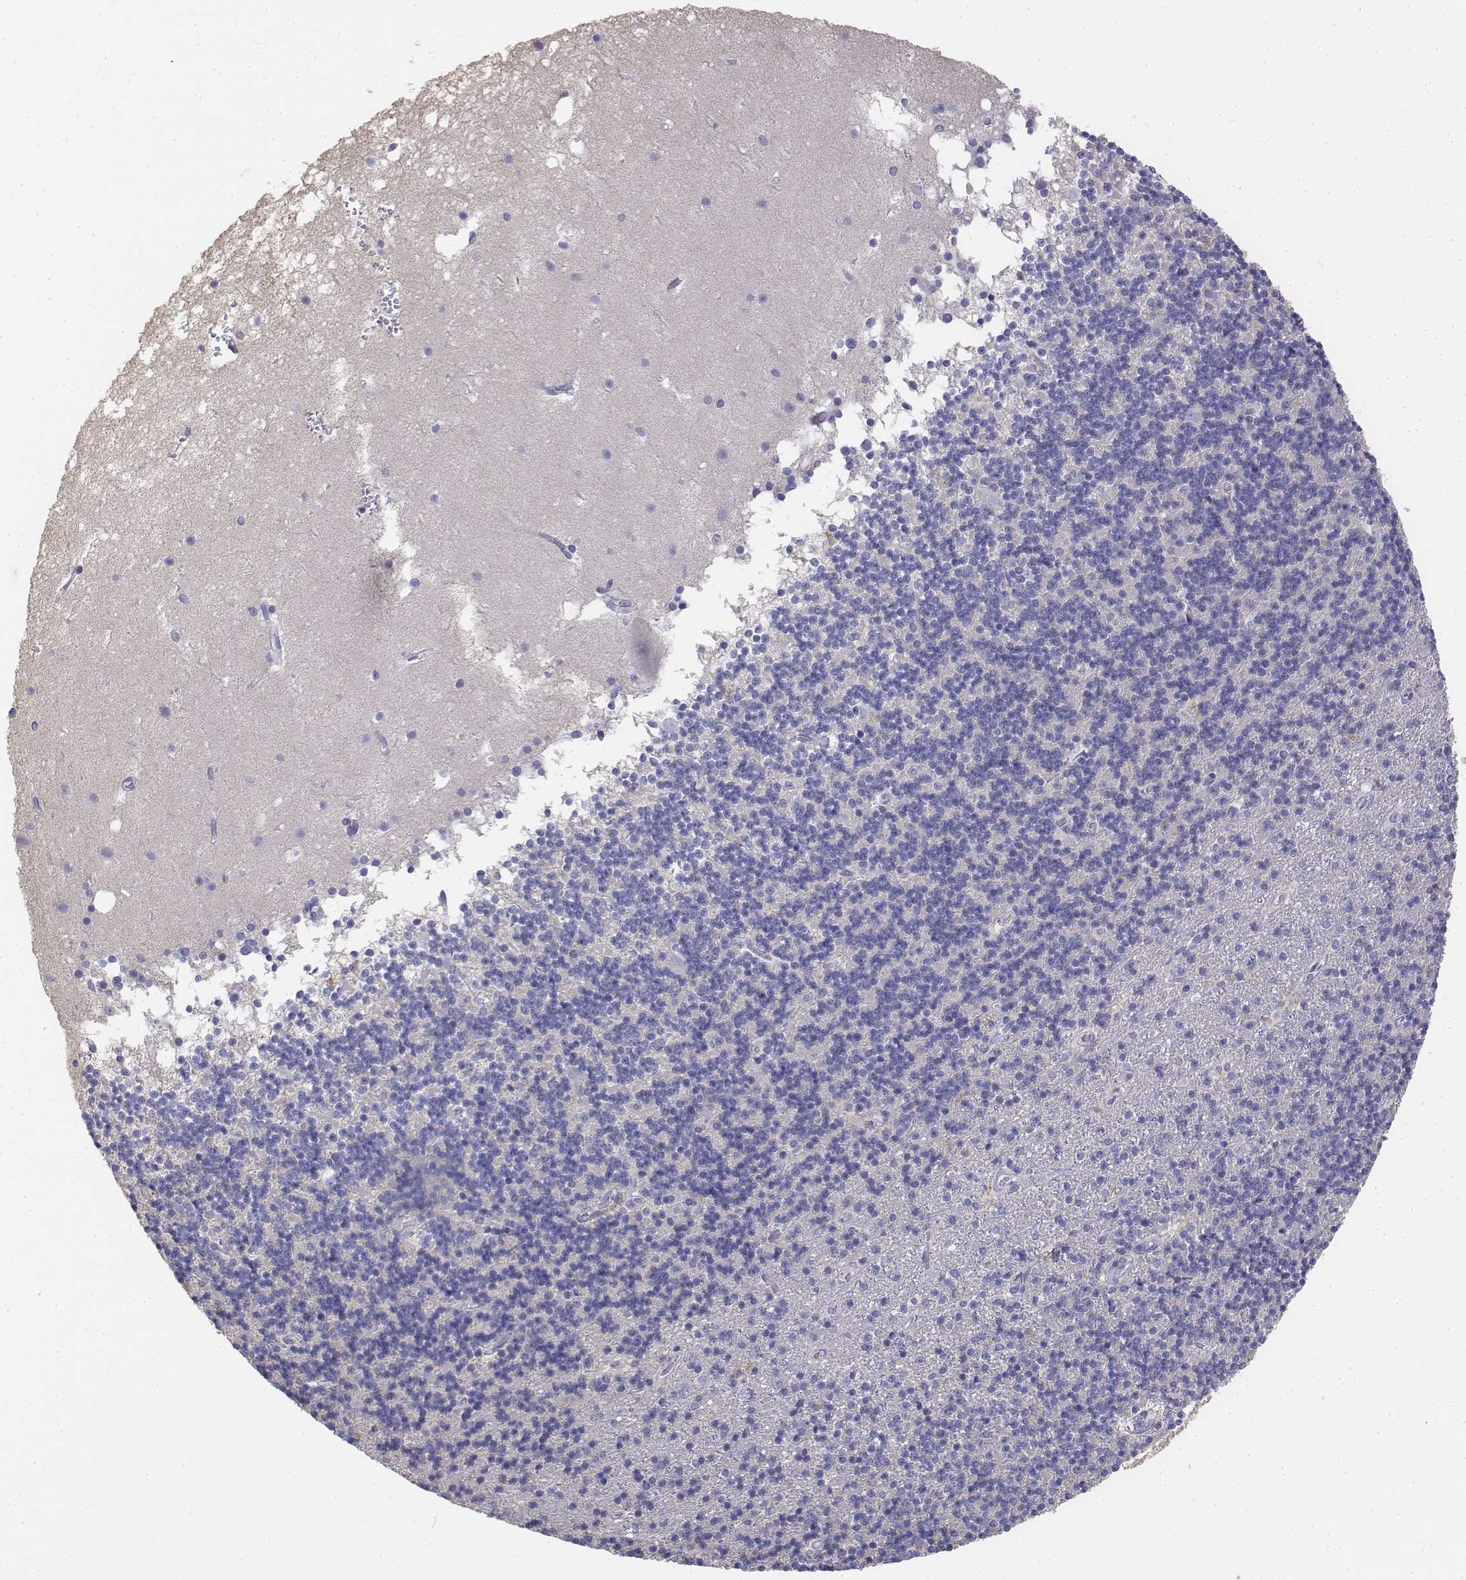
{"staining": {"intensity": "negative", "quantity": "none", "location": "none"}, "tissue": "cerebellum", "cell_type": "Cells in granular layer", "image_type": "normal", "snomed": [{"axis": "morphology", "description": "Normal tissue, NOS"}, {"axis": "topography", "description": "Cerebellum"}], "caption": "Immunohistochemistry of benign cerebellum displays no expression in cells in granular layer. The staining is performed using DAB (3,3'-diaminobenzidine) brown chromogen with nuclei counter-stained in using hematoxylin.", "gene": "LGSN", "patient": {"sex": "male", "age": 70}}